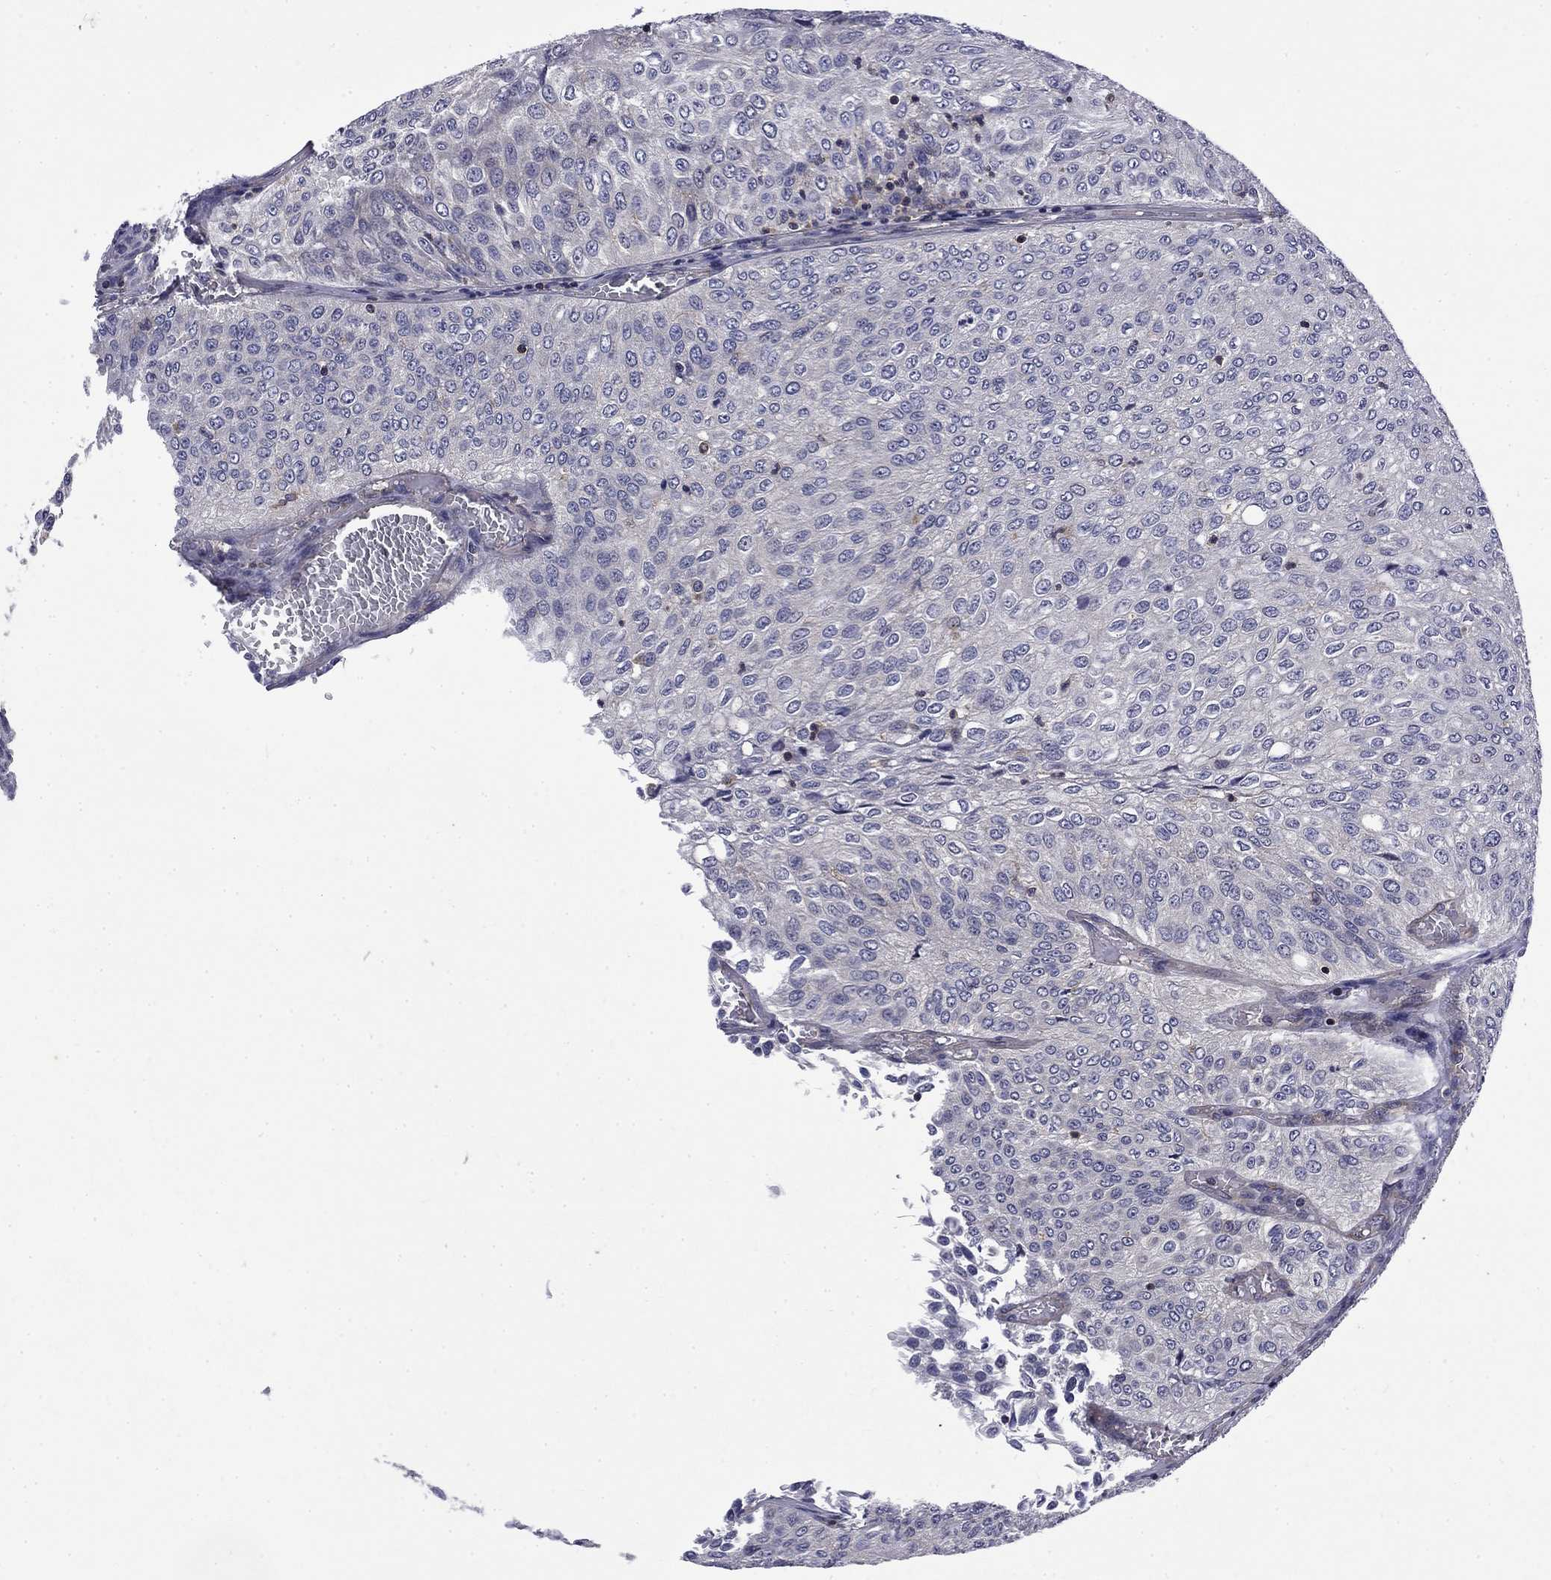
{"staining": {"intensity": "negative", "quantity": "none", "location": "none"}, "tissue": "urothelial cancer", "cell_type": "Tumor cells", "image_type": "cancer", "snomed": [{"axis": "morphology", "description": "Urothelial carcinoma, Low grade"}, {"axis": "topography", "description": "Urinary bladder"}], "caption": "An image of human urothelial cancer is negative for staining in tumor cells. (DAB (3,3'-diaminobenzidine) immunohistochemistry visualized using brightfield microscopy, high magnification).", "gene": "ARHGAP45", "patient": {"sex": "male", "age": 78}}